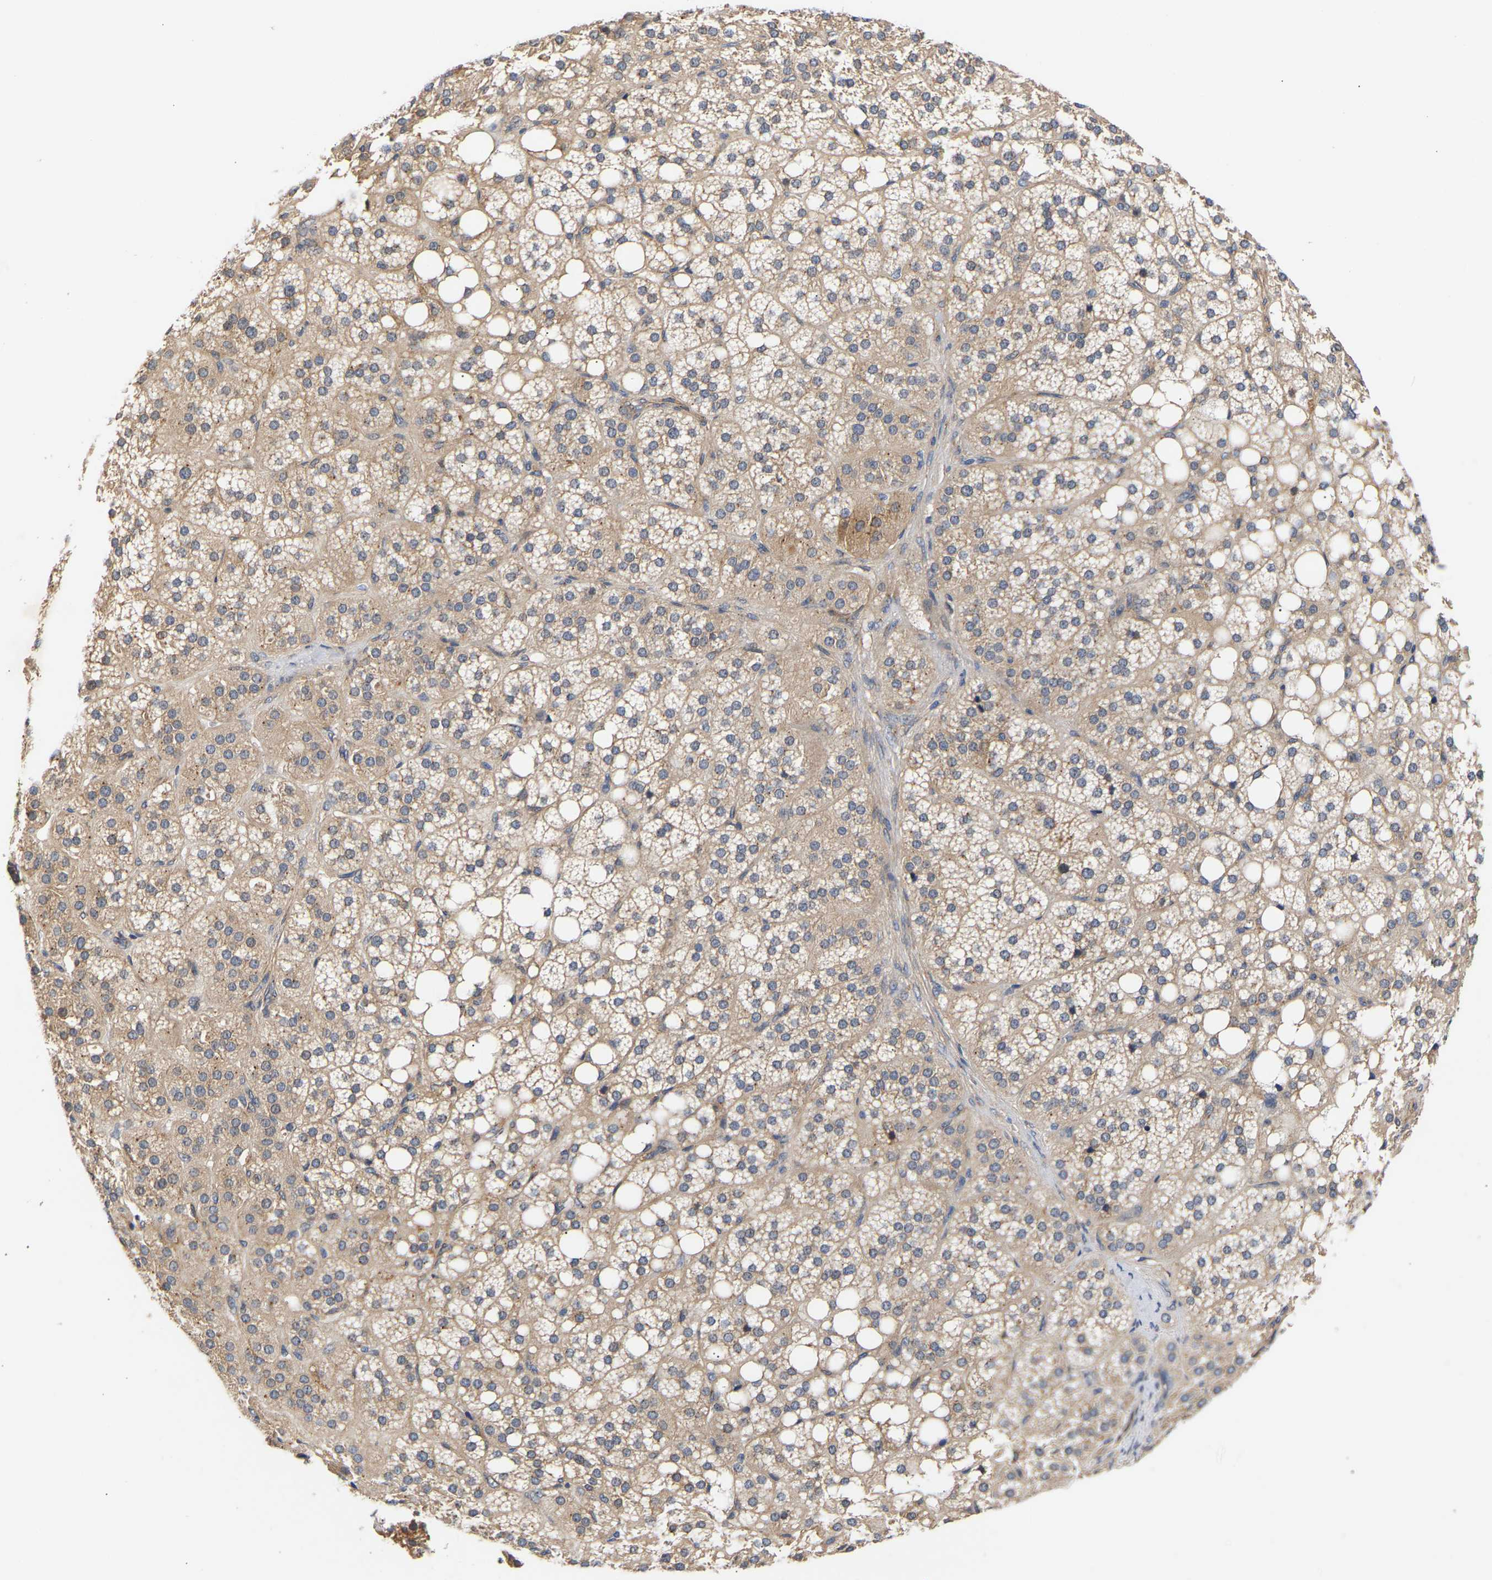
{"staining": {"intensity": "moderate", "quantity": ">75%", "location": "cytoplasmic/membranous,nuclear"}, "tissue": "adrenal gland", "cell_type": "Glandular cells", "image_type": "normal", "snomed": [{"axis": "morphology", "description": "Normal tissue, NOS"}, {"axis": "topography", "description": "Adrenal gland"}], "caption": "Glandular cells display medium levels of moderate cytoplasmic/membranous,nuclear expression in approximately >75% of cells in unremarkable adrenal gland. (DAB = brown stain, brightfield microscopy at high magnification).", "gene": "KASH5", "patient": {"sex": "female", "age": 59}}